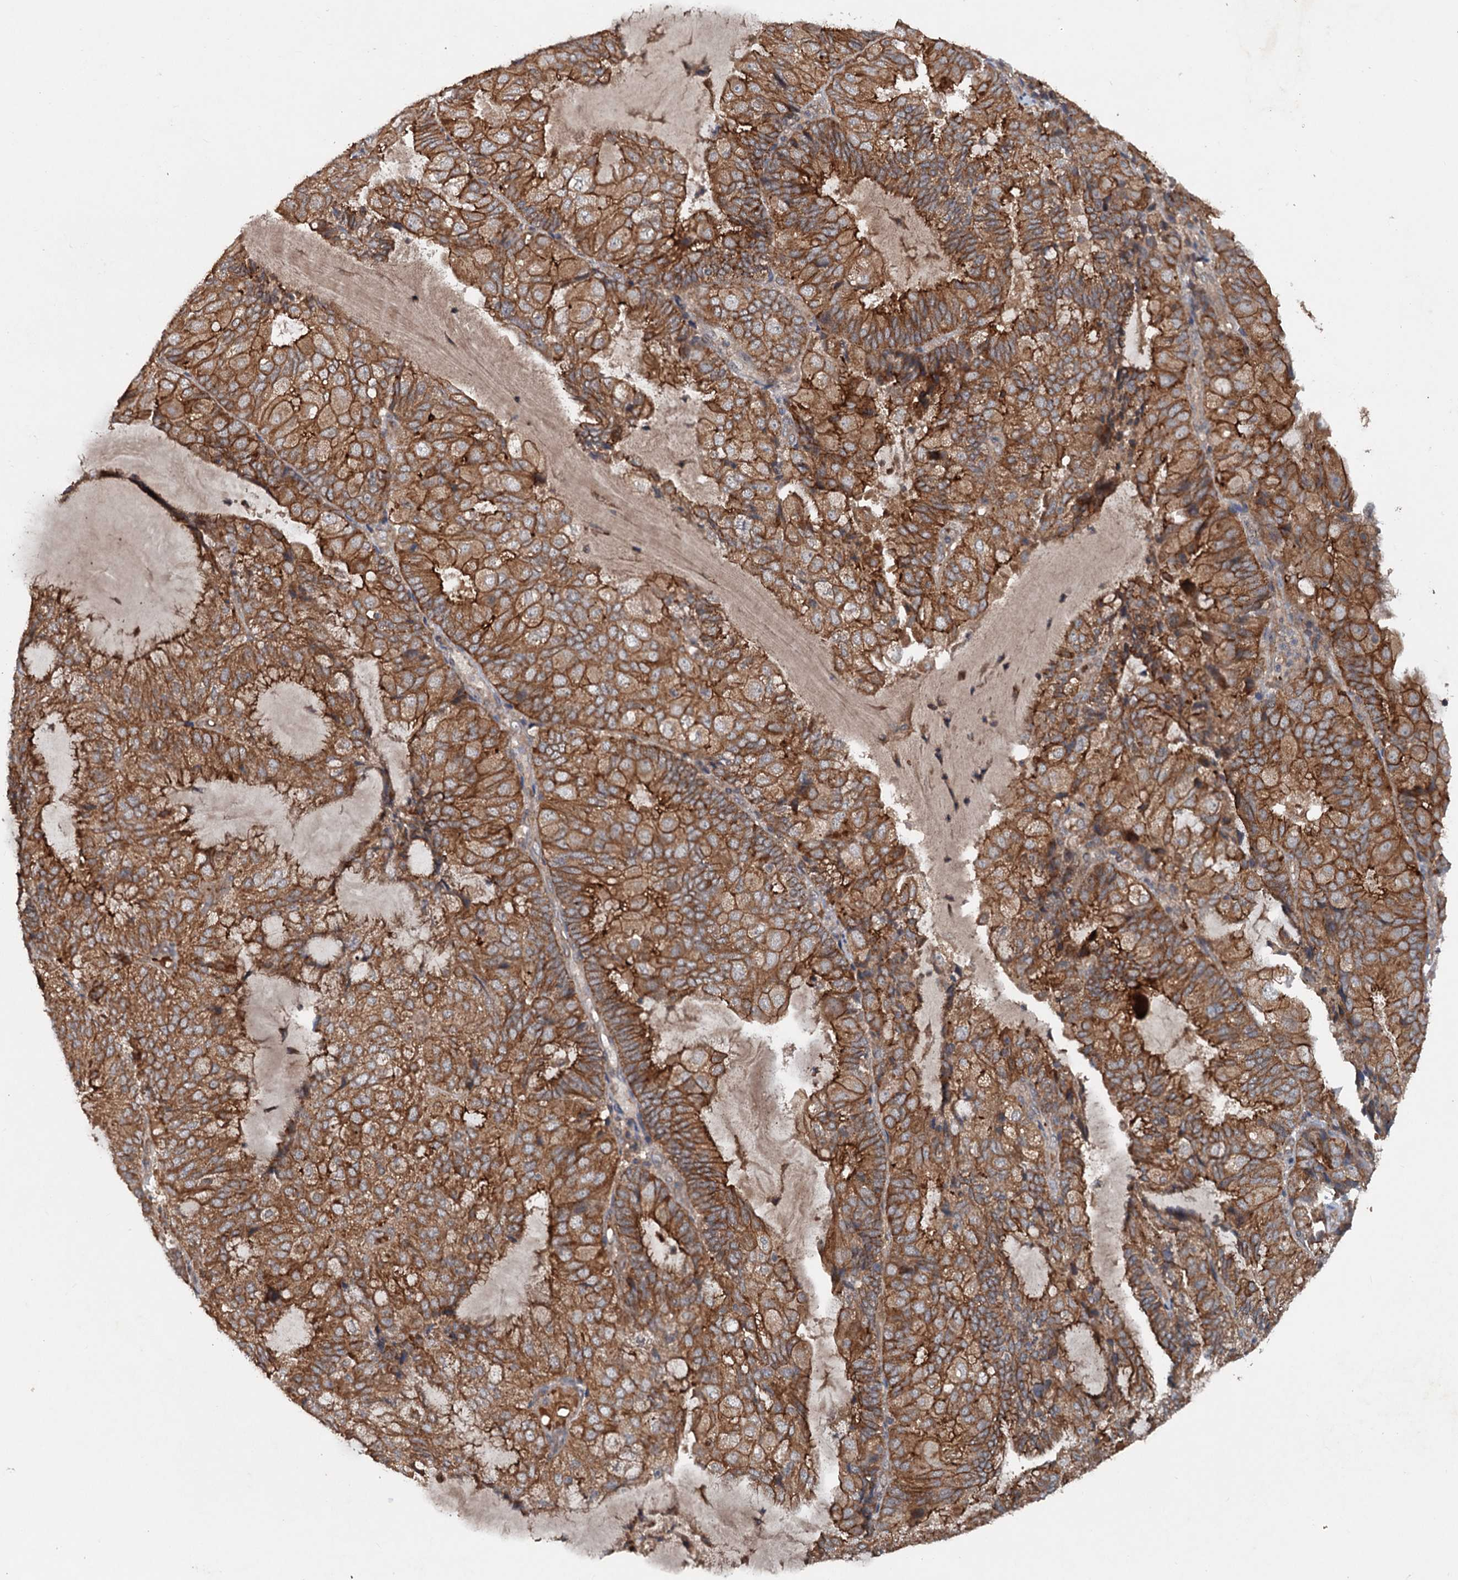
{"staining": {"intensity": "moderate", "quantity": ">75%", "location": "cytoplasmic/membranous"}, "tissue": "endometrial cancer", "cell_type": "Tumor cells", "image_type": "cancer", "snomed": [{"axis": "morphology", "description": "Adenocarcinoma, NOS"}, {"axis": "topography", "description": "Endometrium"}], "caption": "High-magnification brightfield microscopy of endometrial cancer (adenocarcinoma) stained with DAB (3,3'-diaminobenzidine) (brown) and counterstained with hematoxylin (blue). tumor cells exhibit moderate cytoplasmic/membranous positivity is identified in about>75% of cells.", "gene": "N4BP2L2", "patient": {"sex": "female", "age": 81}}